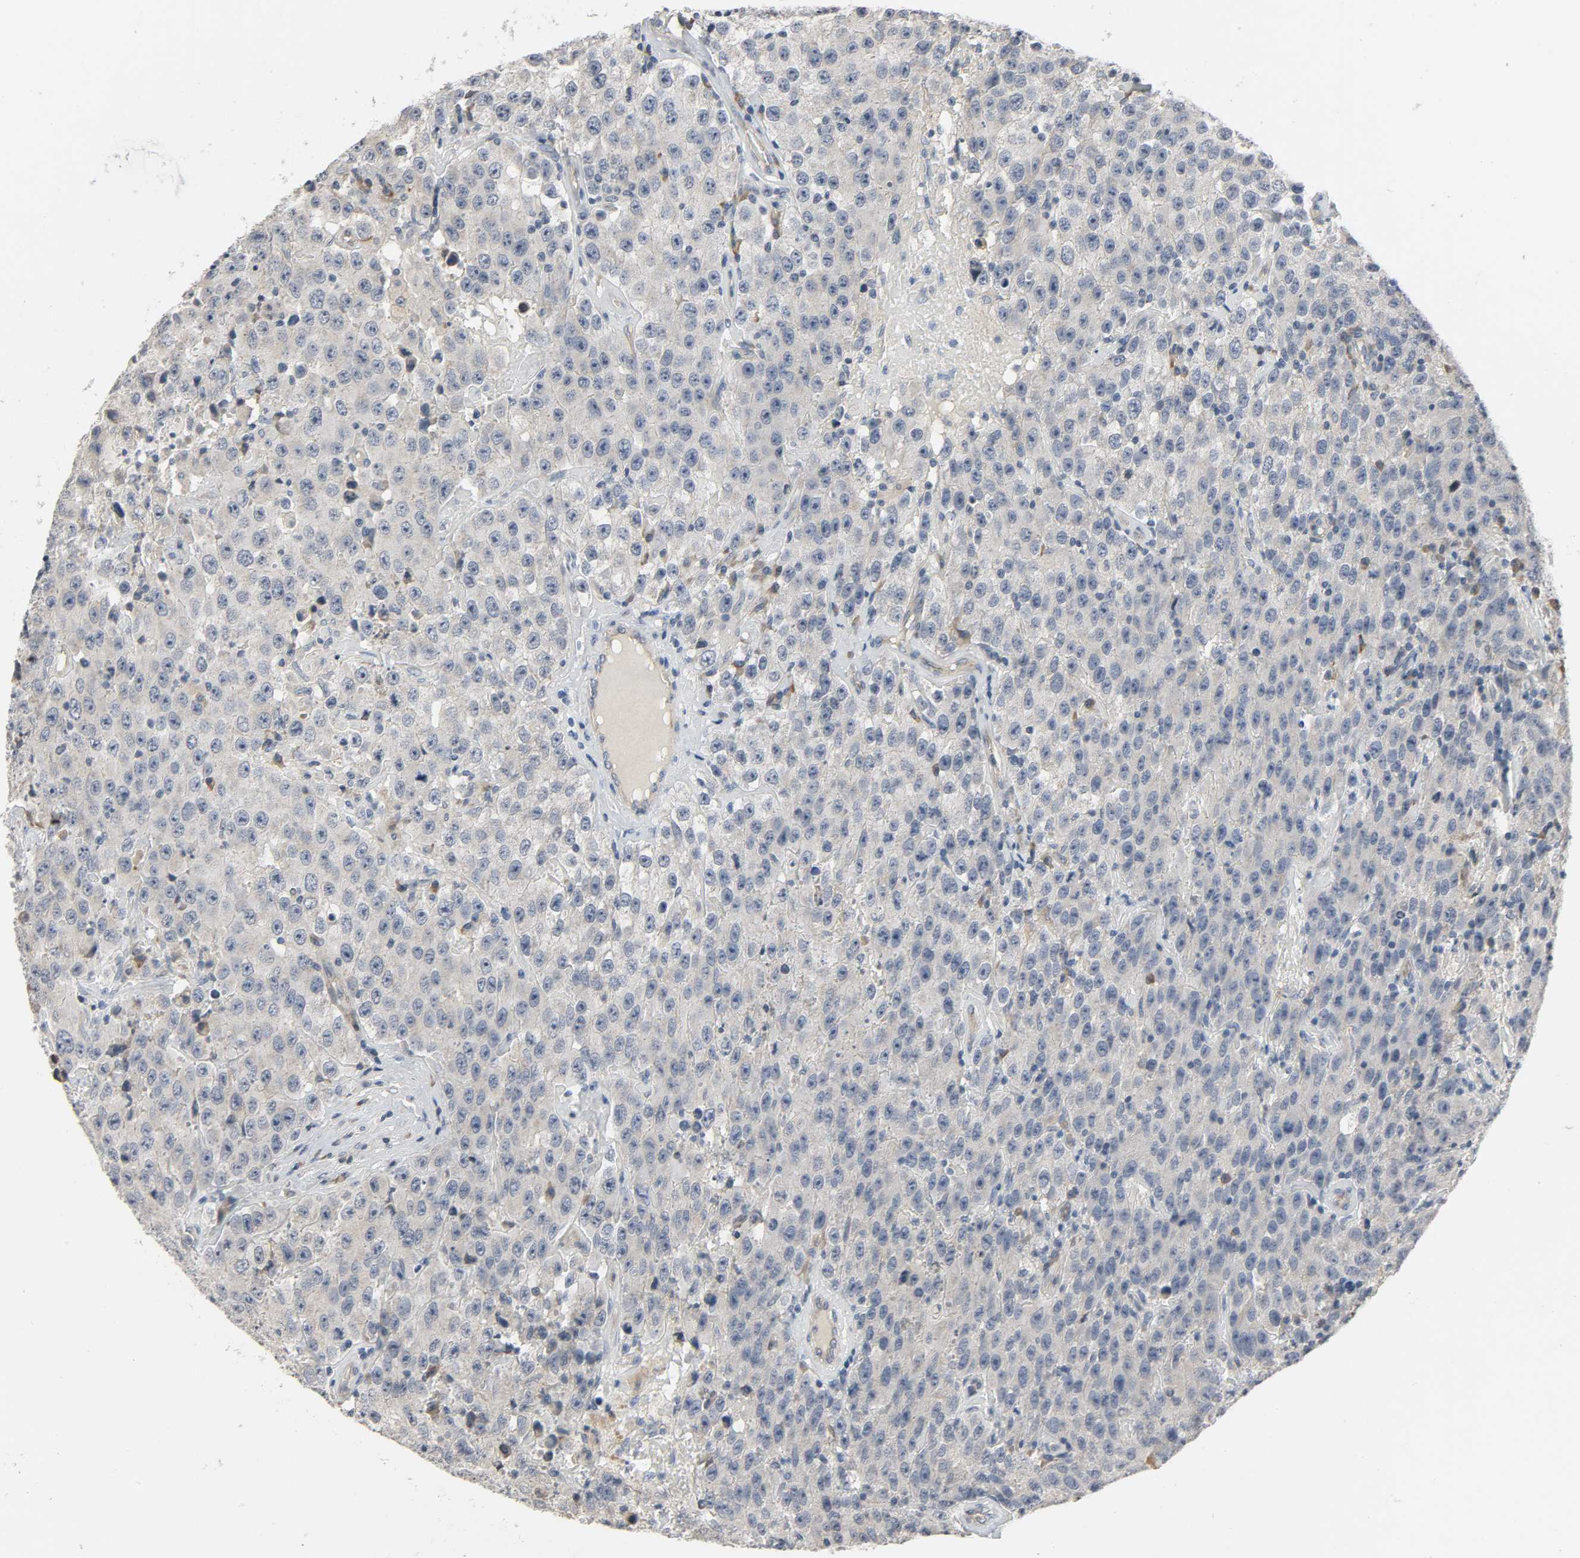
{"staining": {"intensity": "negative", "quantity": "none", "location": "none"}, "tissue": "testis cancer", "cell_type": "Tumor cells", "image_type": "cancer", "snomed": [{"axis": "morphology", "description": "Seminoma, NOS"}, {"axis": "topography", "description": "Testis"}], "caption": "This is a histopathology image of immunohistochemistry (IHC) staining of seminoma (testis), which shows no staining in tumor cells.", "gene": "LIMCH1", "patient": {"sex": "male", "age": 52}}